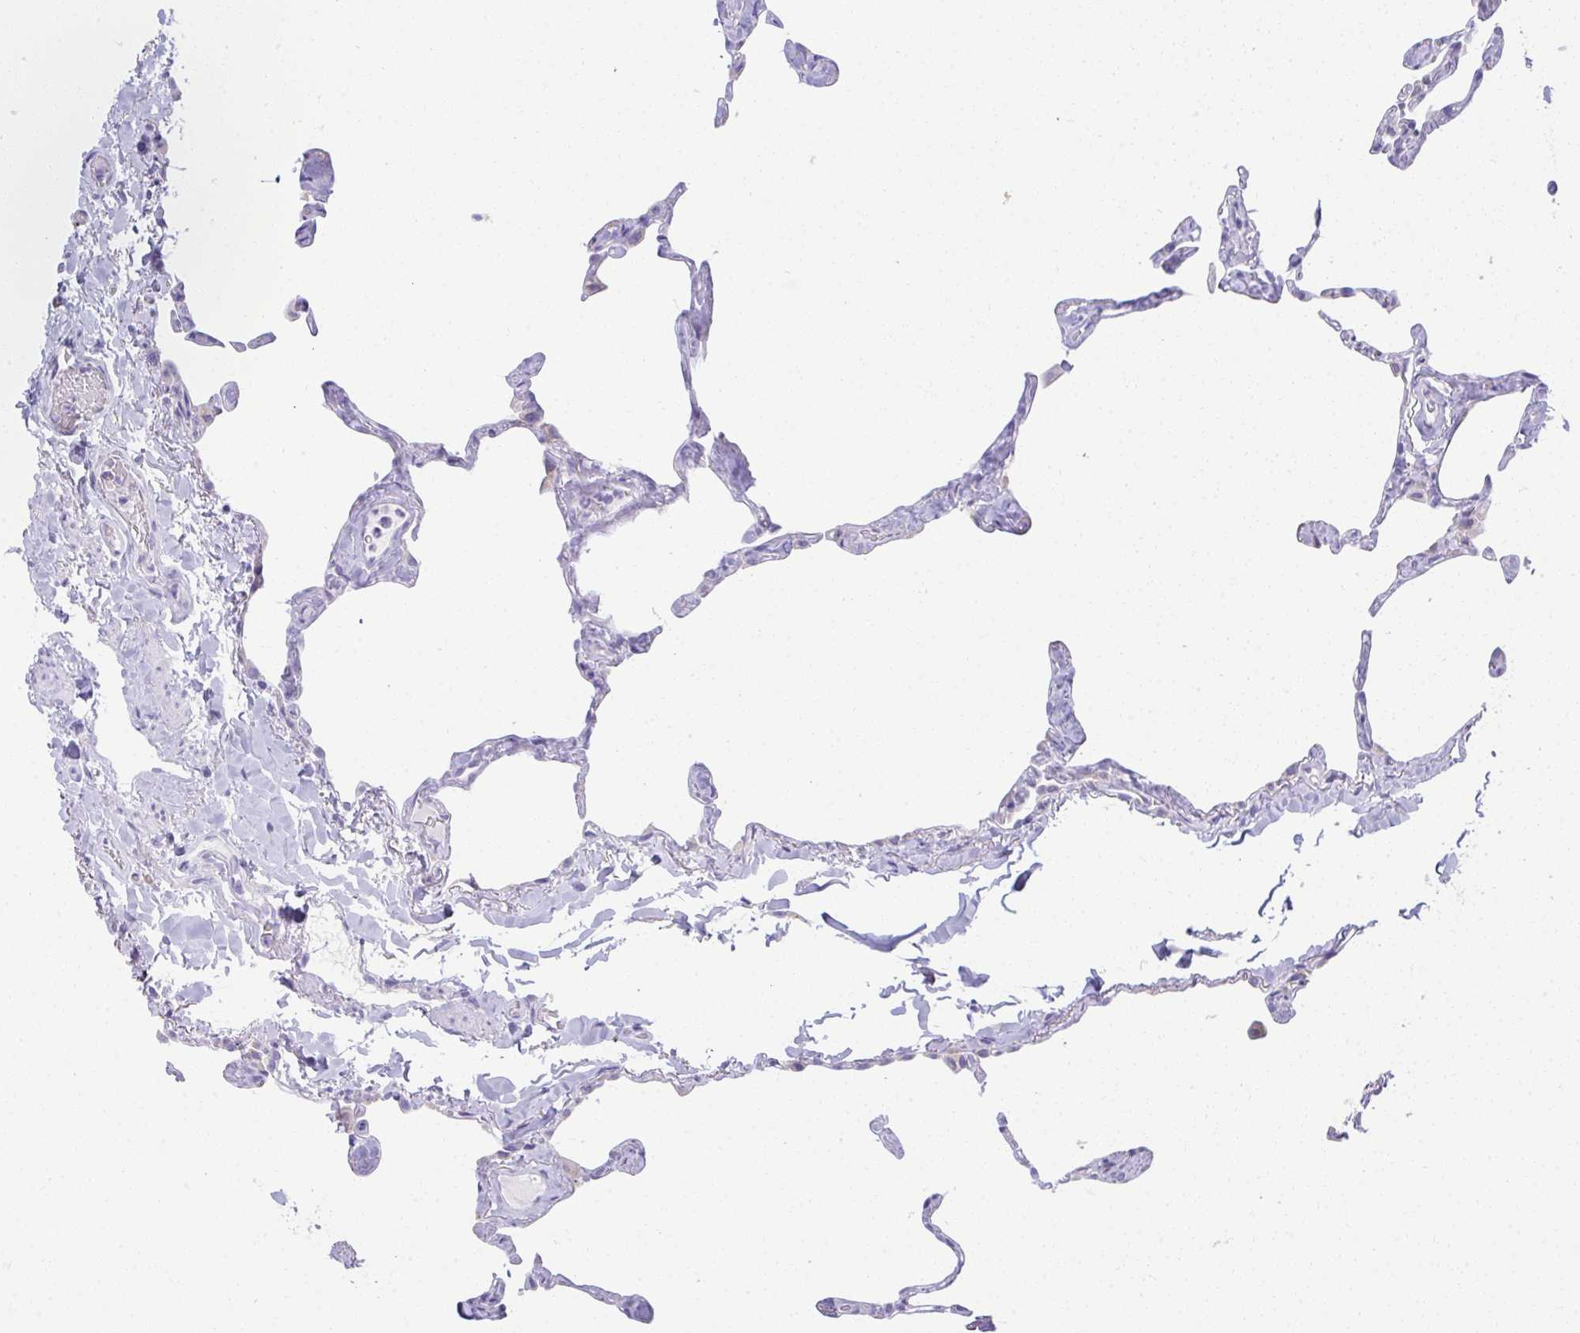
{"staining": {"intensity": "negative", "quantity": "none", "location": "none"}, "tissue": "lung", "cell_type": "Alveolar cells", "image_type": "normal", "snomed": [{"axis": "morphology", "description": "Normal tissue, NOS"}, {"axis": "topography", "description": "Lung"}], "caption": "The image displays no significant positivity in alveolar cells of lung.", "gene": "FASLG", "patient": {"sex": "male", "age": 65}}